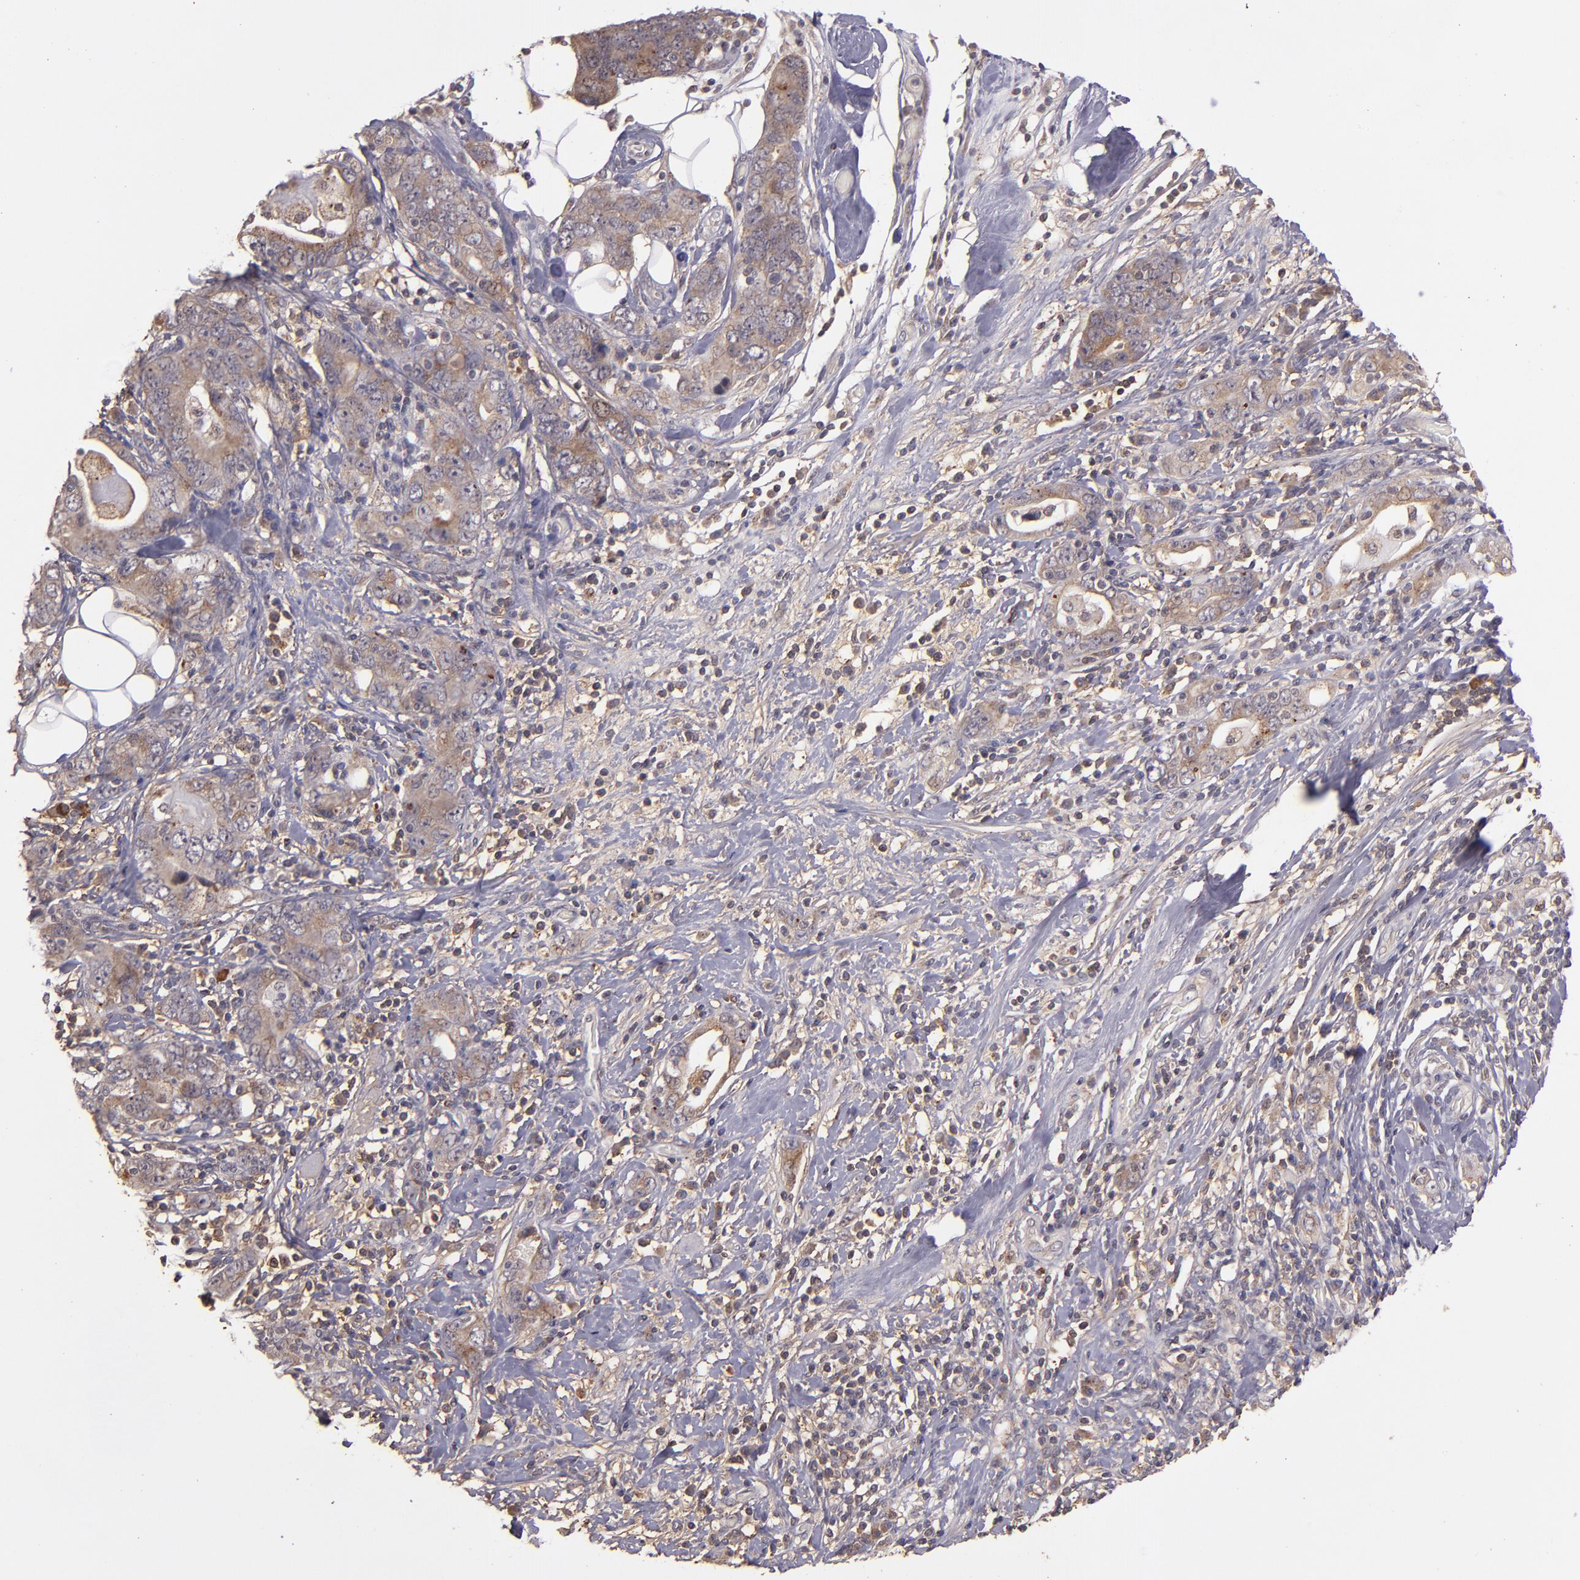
{"staining": {"intensity": "moderate", "quantity": ">75%", "location": "cytoplasmic/membranous"}, "tissue": "stomach cancer", "cell_type": "Tumor cells", "image_type": "cancer", "snomed": [{"axis": "morphology", "description": "Adenocarcinoma, NOS"}, {"axis": "topography", "description": "Stomach, lower"}], "caption": "There is medium levels of moderate cytoplasmic/membranous staining in tumor cells of stomach cancer, as demonstrated by immunohistochemical staining (brown color).", "gene": "ZFYVE1", "patient": {"sex": "female", "age": 93}}